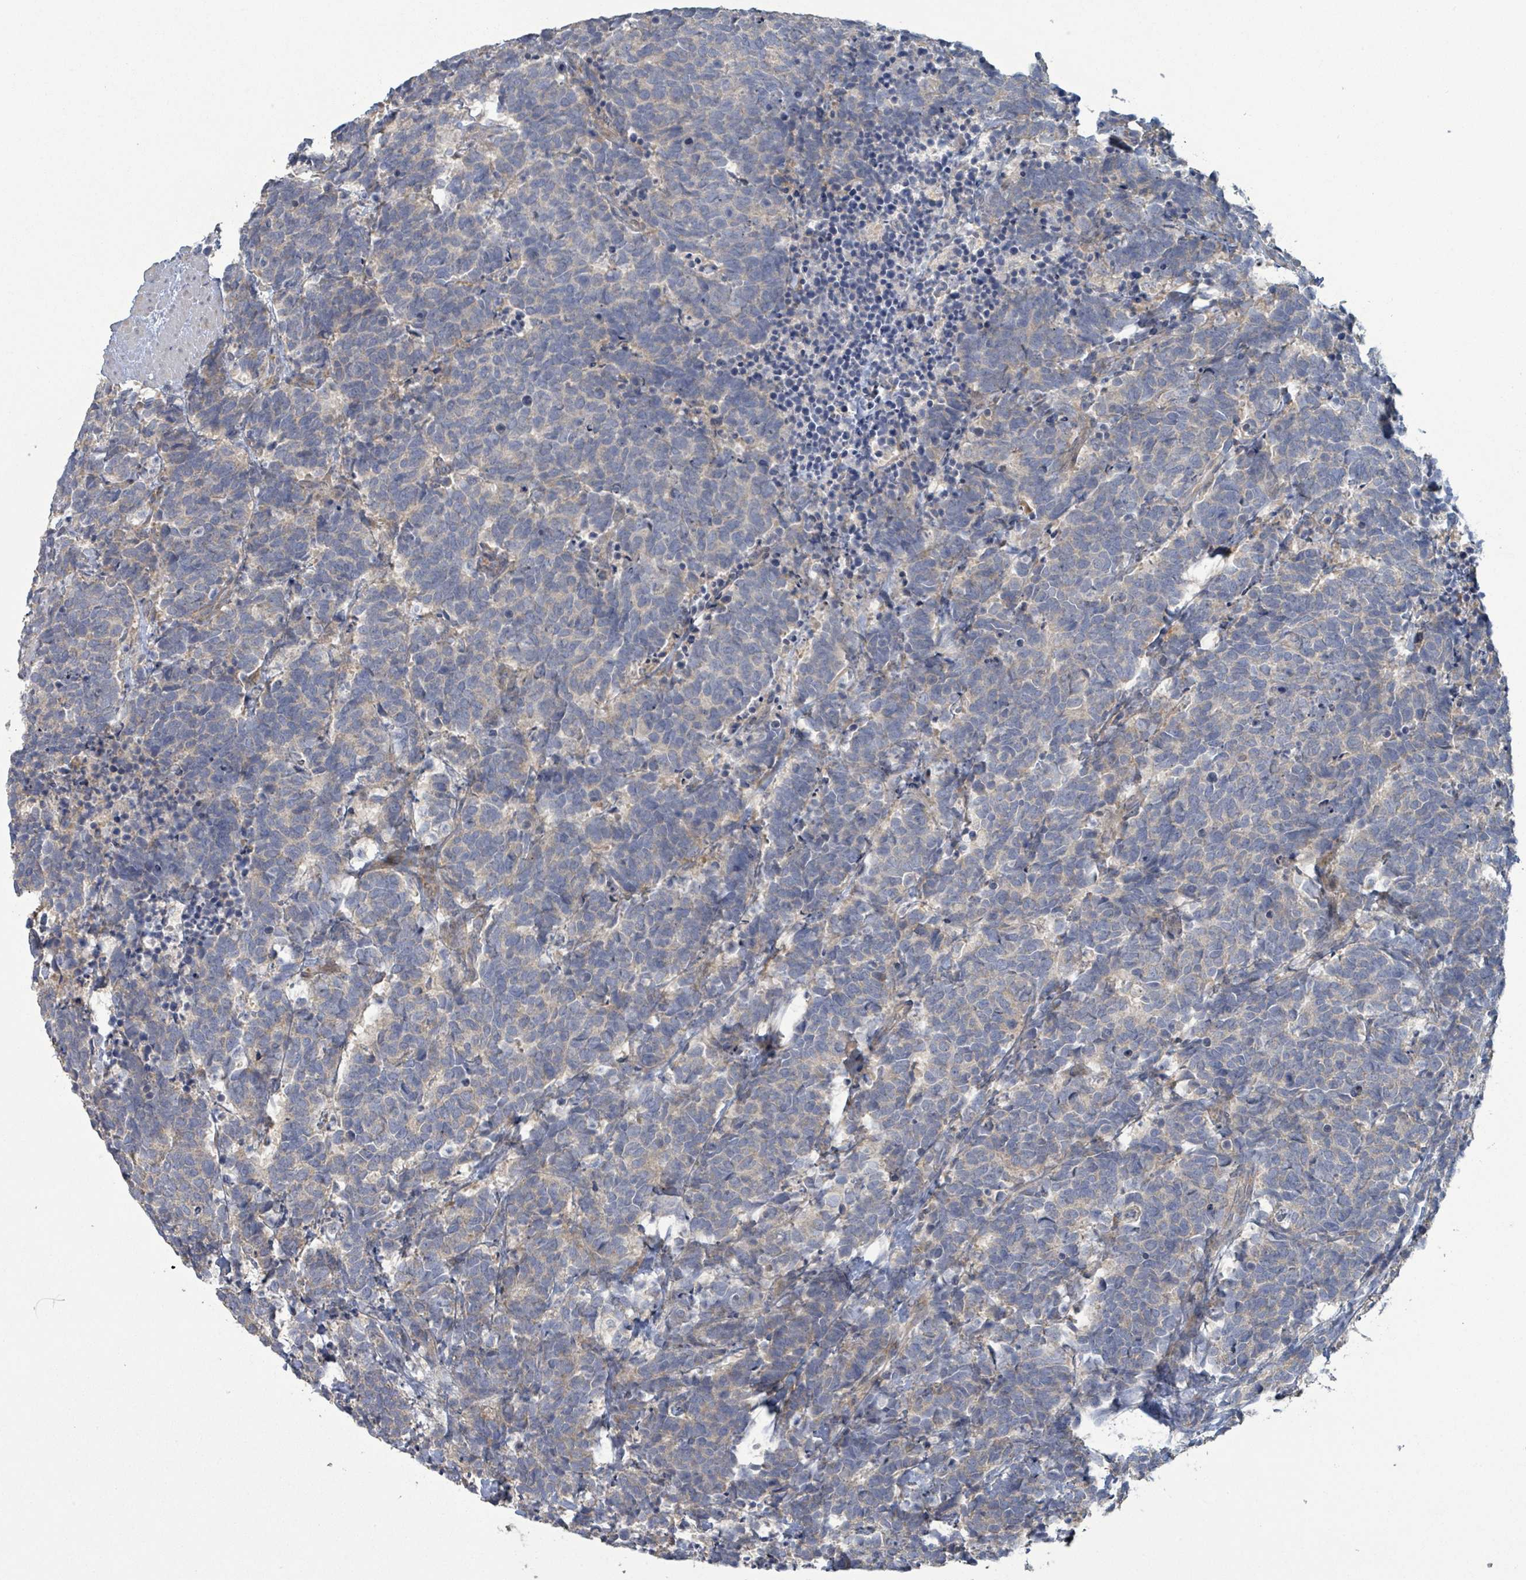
{"staining": {"intensity": "weak", "quantity": "25%-75%", "location": "cytoplasmic/membranous"}, "tissue": "carcinoid", "cell_type": "Tumor cells", "image_type": "cancer", "snomed": [{"axis": "morphology", "description": "Carcinoma, NOS"}, {"axis": "morphology", "description": "Carcinoid, malignant, NOS"}, {"axis": "topography", "description": "Prostate"}], "caption": "Weak cytoplasmic/membranous staining is seen in approximately 25%-75% of tumor cells in malignant carcinoid.", "gene": "RPL32", "patient": {"sex": "male", "age": 57}}